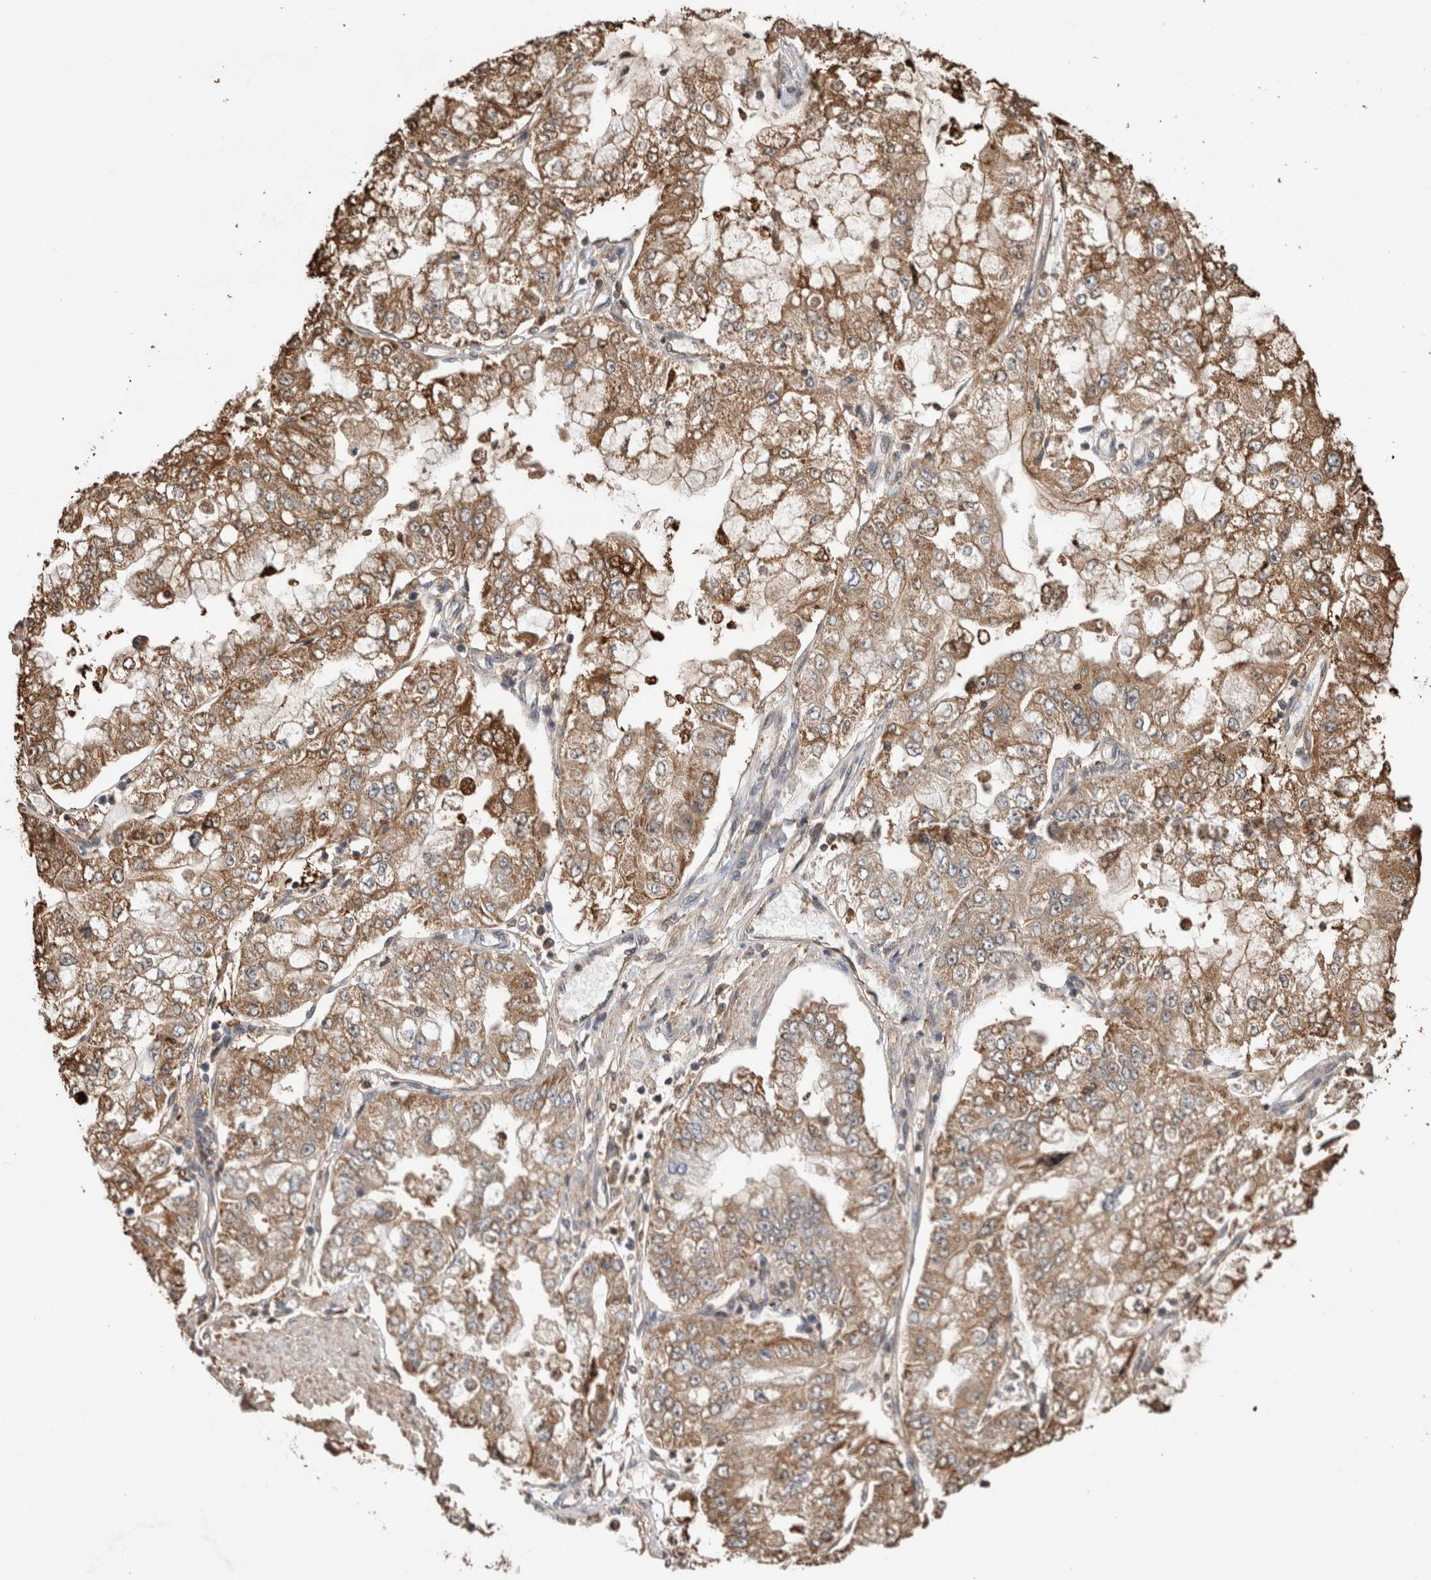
{"staining": {"intensity": "moderate", "quantity": ">75%", "location": "cytoplasmic/membranous"}, "tissue": "stomach cancer", "cell_type": "Tumor cells", "image_type": "cancer", "snomed": [{"axis": "morphology", "description": "Adenocarcinoma, NOS"}, {"axis": "topography", "description": "Stomach"}], "caption": "This is a photomicrograph of IHC staining of stomach adenocarcinoma, which shows moderate positivity in the cytoplasmic/membranous of tumor cells.", "gene": "TRIM5", "patient": {"sex": "male", "age": 76}}